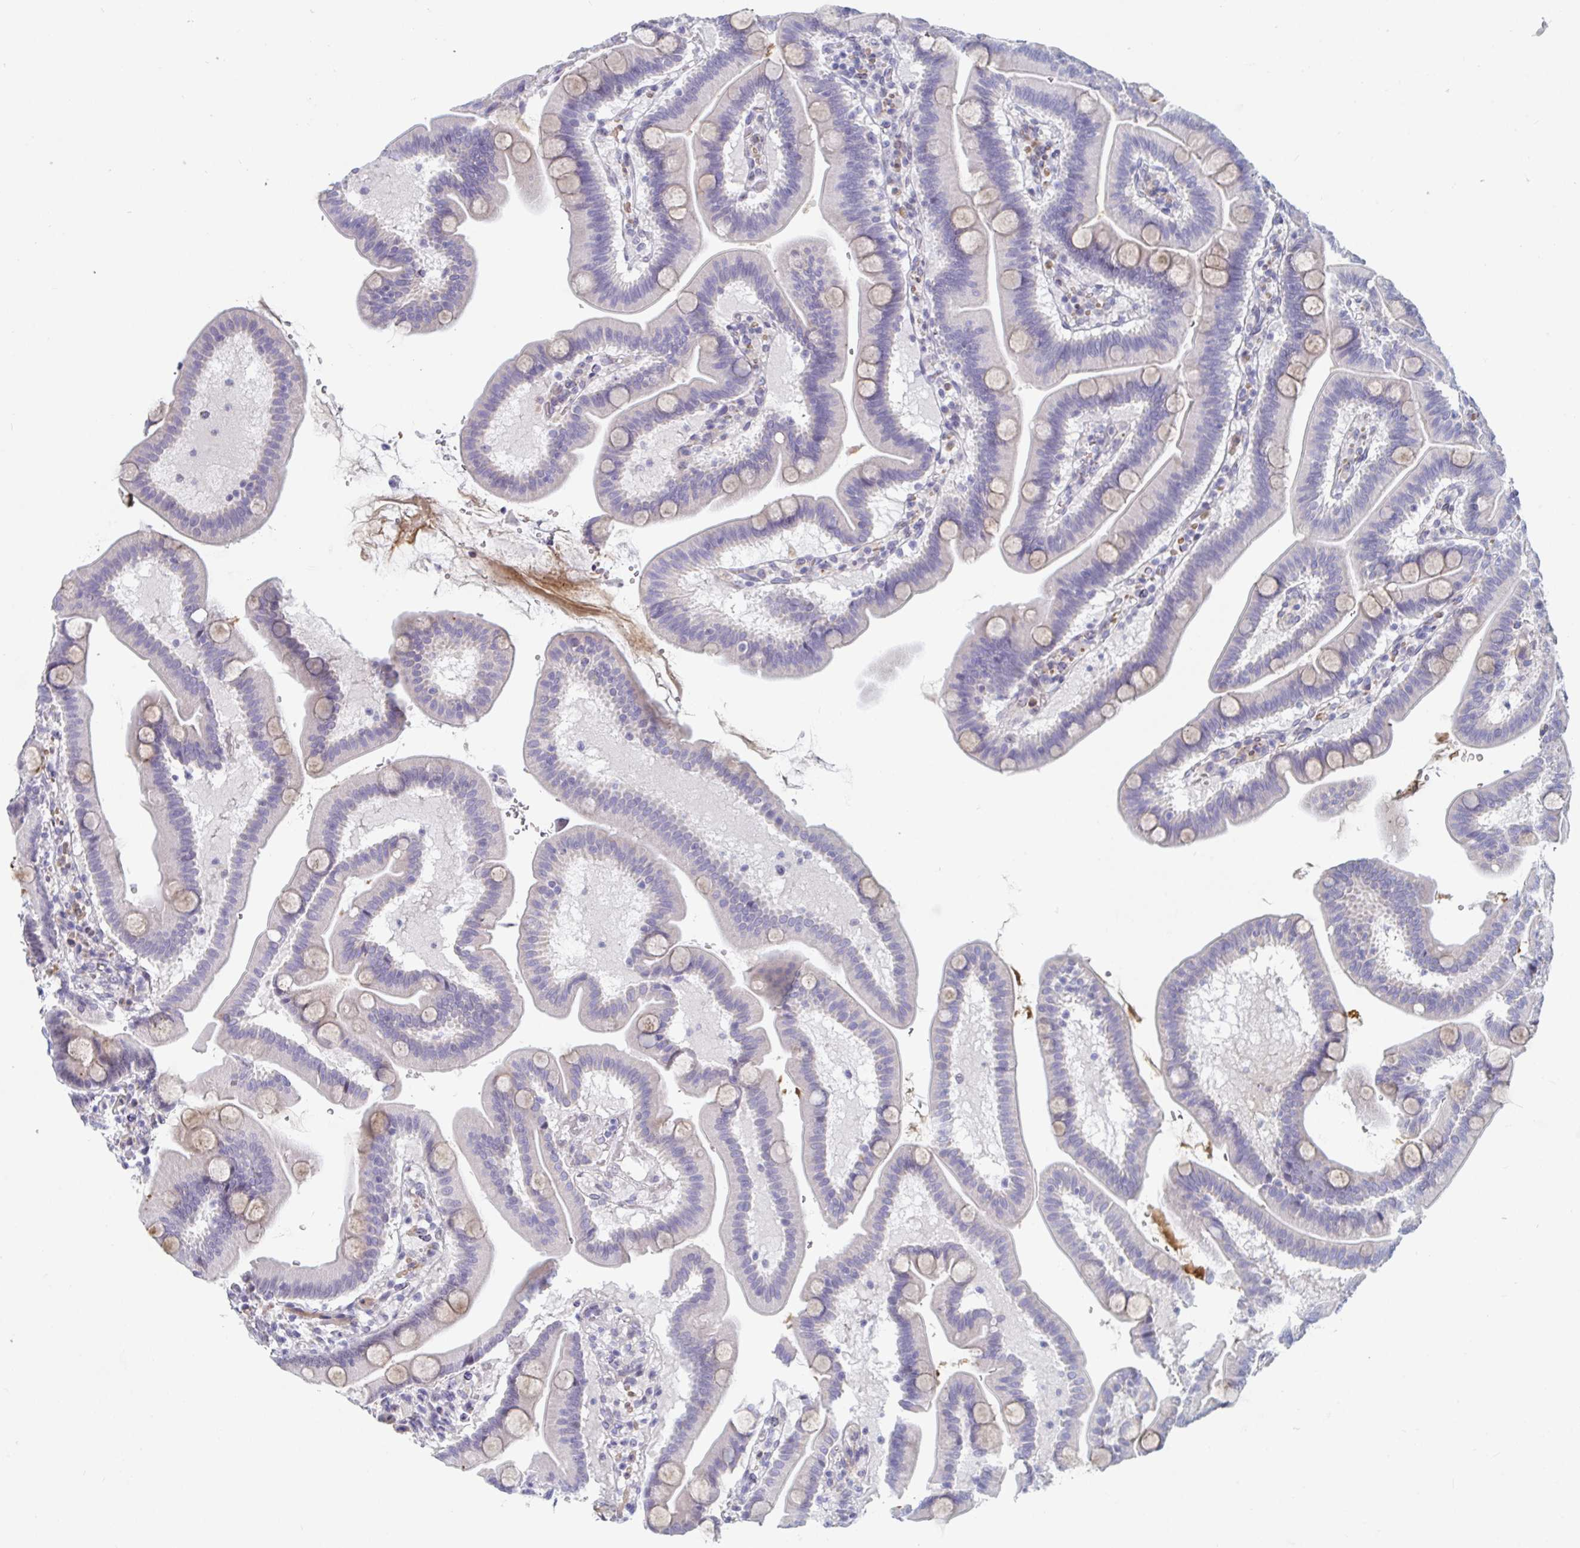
{"staining": {"intensity": "strong", "quantity": "25%-75%", "location": "cytoplasmic/membranous"}, "tissue": "duodenum", "cell_type": "Glandular cells", "image_type": "normal", "snomed": [{"axis": "morphology", "description": "Normal tissue, NOS"}, {"axis": "topography", "description": "Duodenum"}], "caption": "Immunohistochemical staining of benign duodenum displays high levels of strong cytoplasmic/membranous staining in approximately 25%-75% of glandular cells.", "gene": "CENPT", "patient": {"sex": "male", "age": 59}}